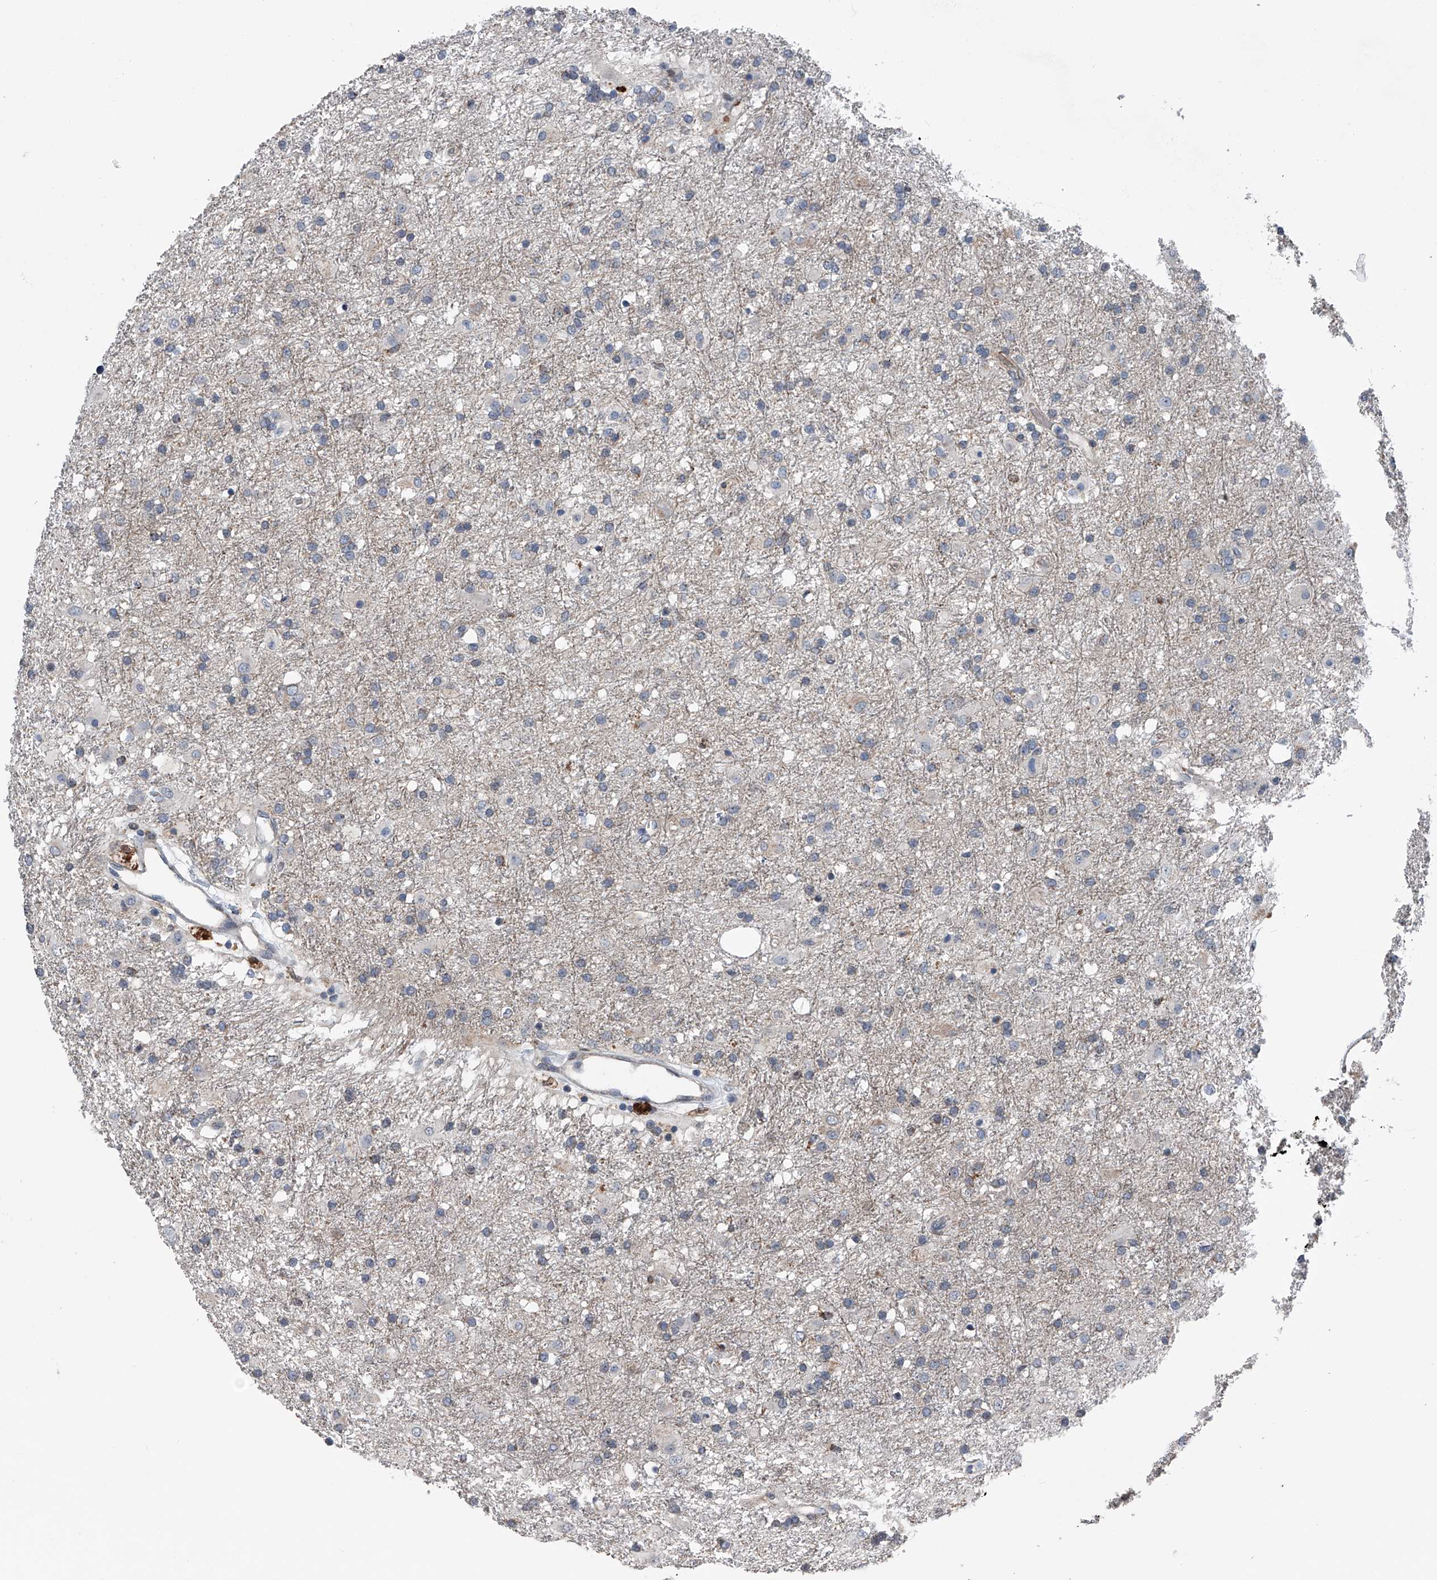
{"staining": {"intensity": "negative", "quantity": "none", "location": "none"}, "tissue": "glioma", "cell_type": "Tumor cells", "image_type": "cancer", "snomed": [{"axis": "morphology", "description": "Glioma, malignant, Low grade"}, {"axis": "topography", "description": "Brain"}], "caption": "This is an immunohistochemistry histopathology image of human malignant glioma (low-grade). There is no positivity in tumor cells.", "gene": "DST", "patient": {"sex": "male", "age": 65}}